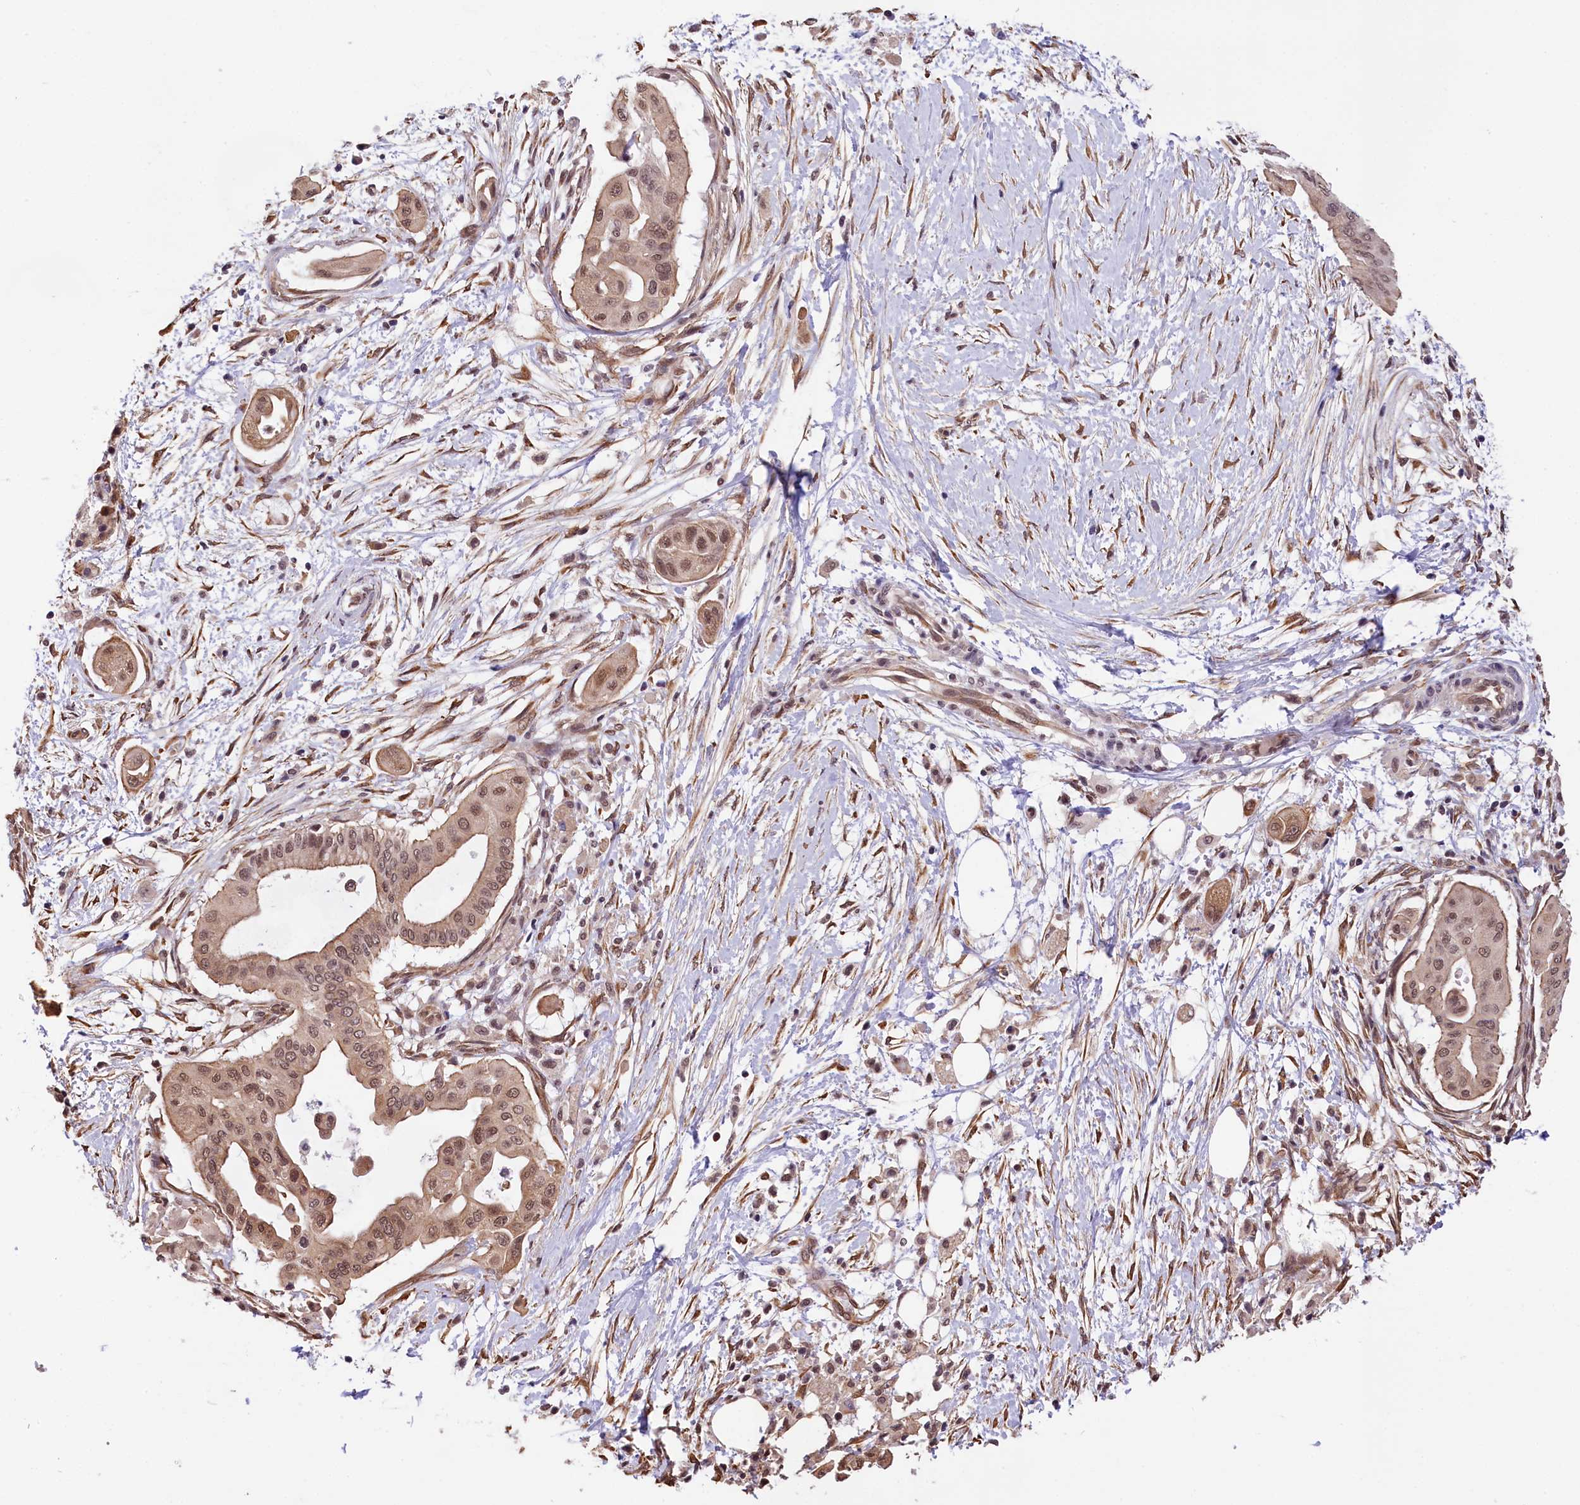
{"staining": {"intensity": "moderate", "quantity": ">75%", "location": "nuclear"}, "tissue": "pancreatic cancer", "cell_type": "Tumor cells", "image_type": "cancer", "snomed": [{"axis": "morphology", "description": "Adenocarcinoma, NOS"}, {"axis": "topography", "description": "Pancreas"}], "caption": "Tumor cells exhibit medium levels of moderate nuclear positivity in about >75% of cells in human pancreatic cancer. (Brightfield microscopy of DAB IHC at high magnification).", "gene": "ZC3H4", "patient": {"sex": "male", "age": 68}}